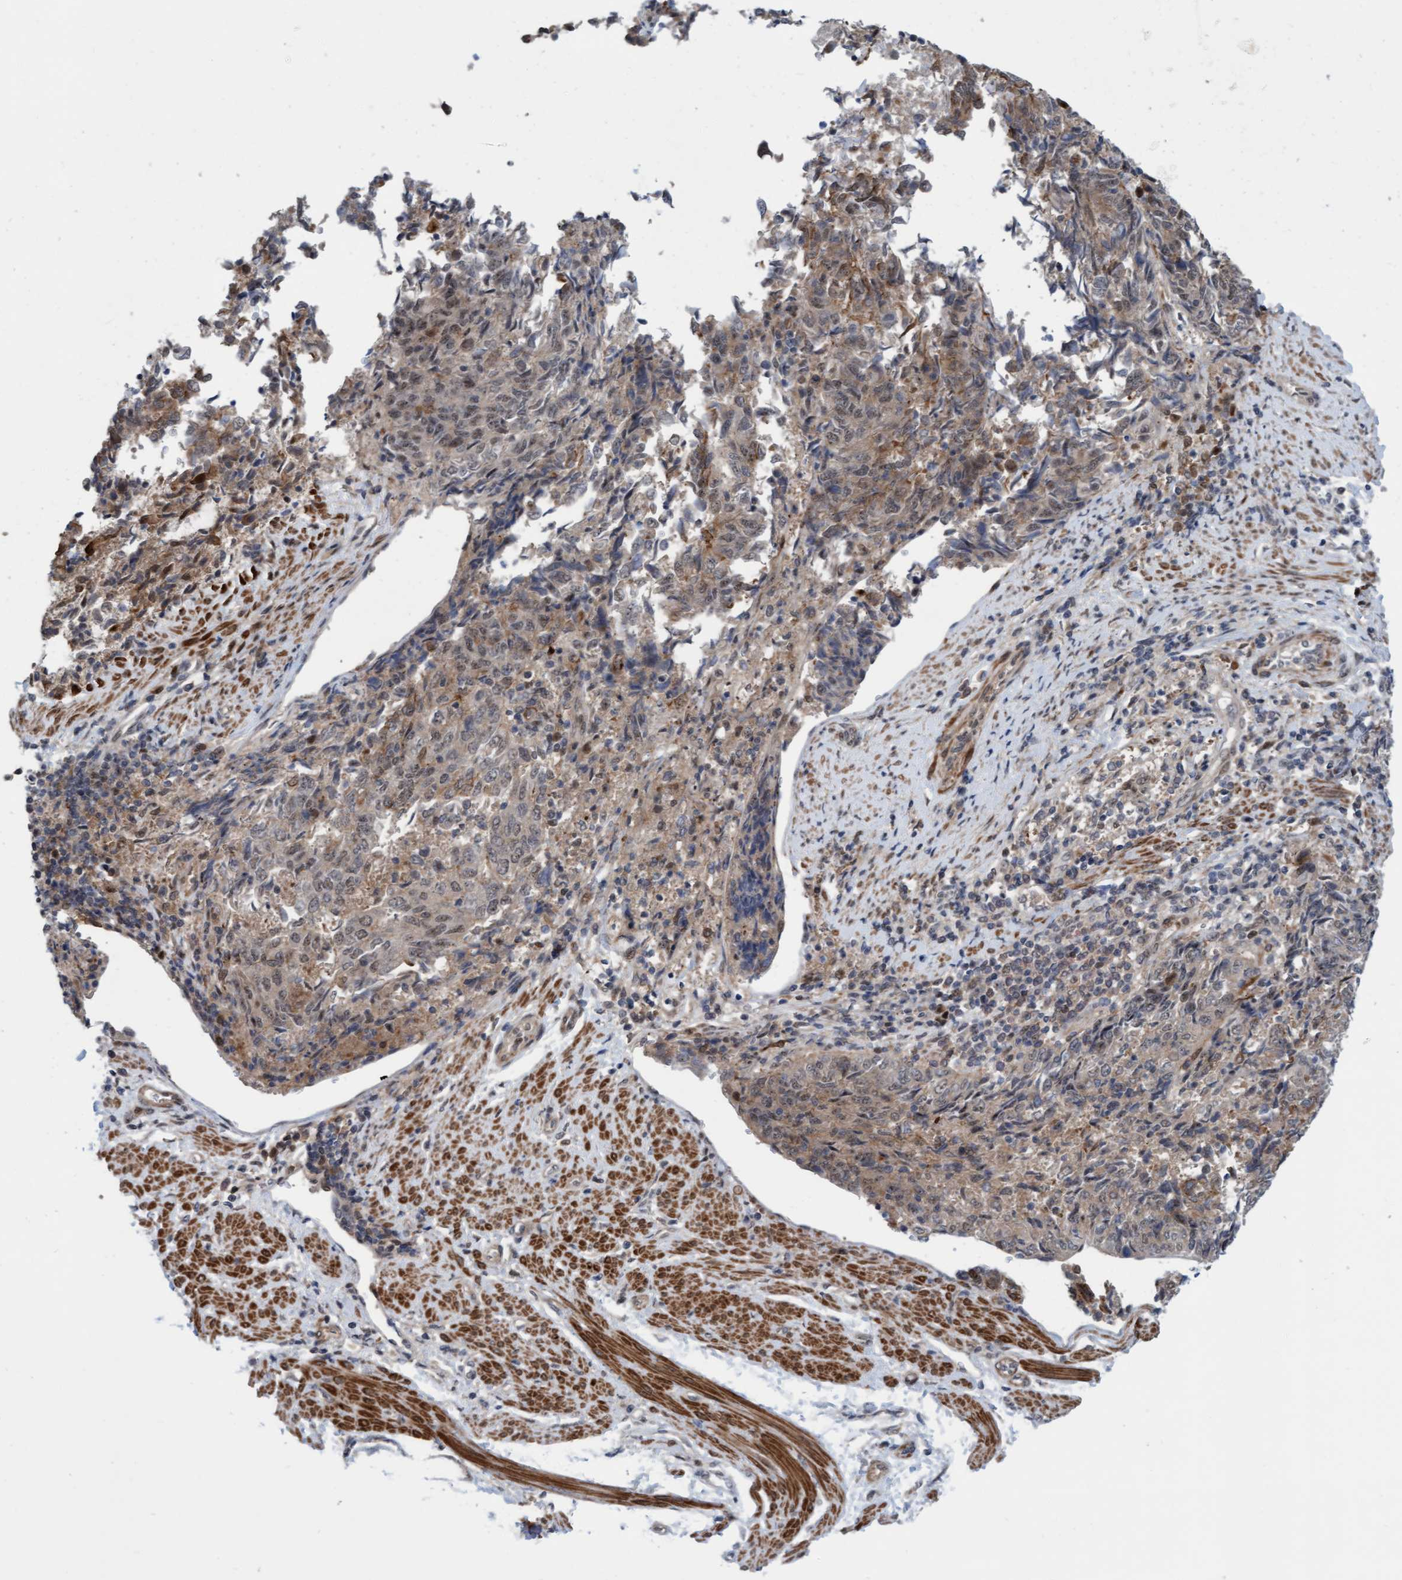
{"staining": {"intensity": "weak", "quantity": "25%-75%", "location": "cytoplasmic/membranous,nuclear"}, "tissue": "endometrial cancer", "cell_type": "Tumor cells", "image_type": "cancer", "snomed": [{"axis": "morphology", "description": "Adenocarcinoma, NOS"}, {"axis": "topography", "description": "Endometrium"}], "caption": "The image demonstrates a brown stain indicating the presence of a protein in the cytoplasmic/membranous and nuclear of tumor cells in endometrial cancer.", "gene": "RAP1GAP2", "patient": {"sex": "female", "age": 80}}